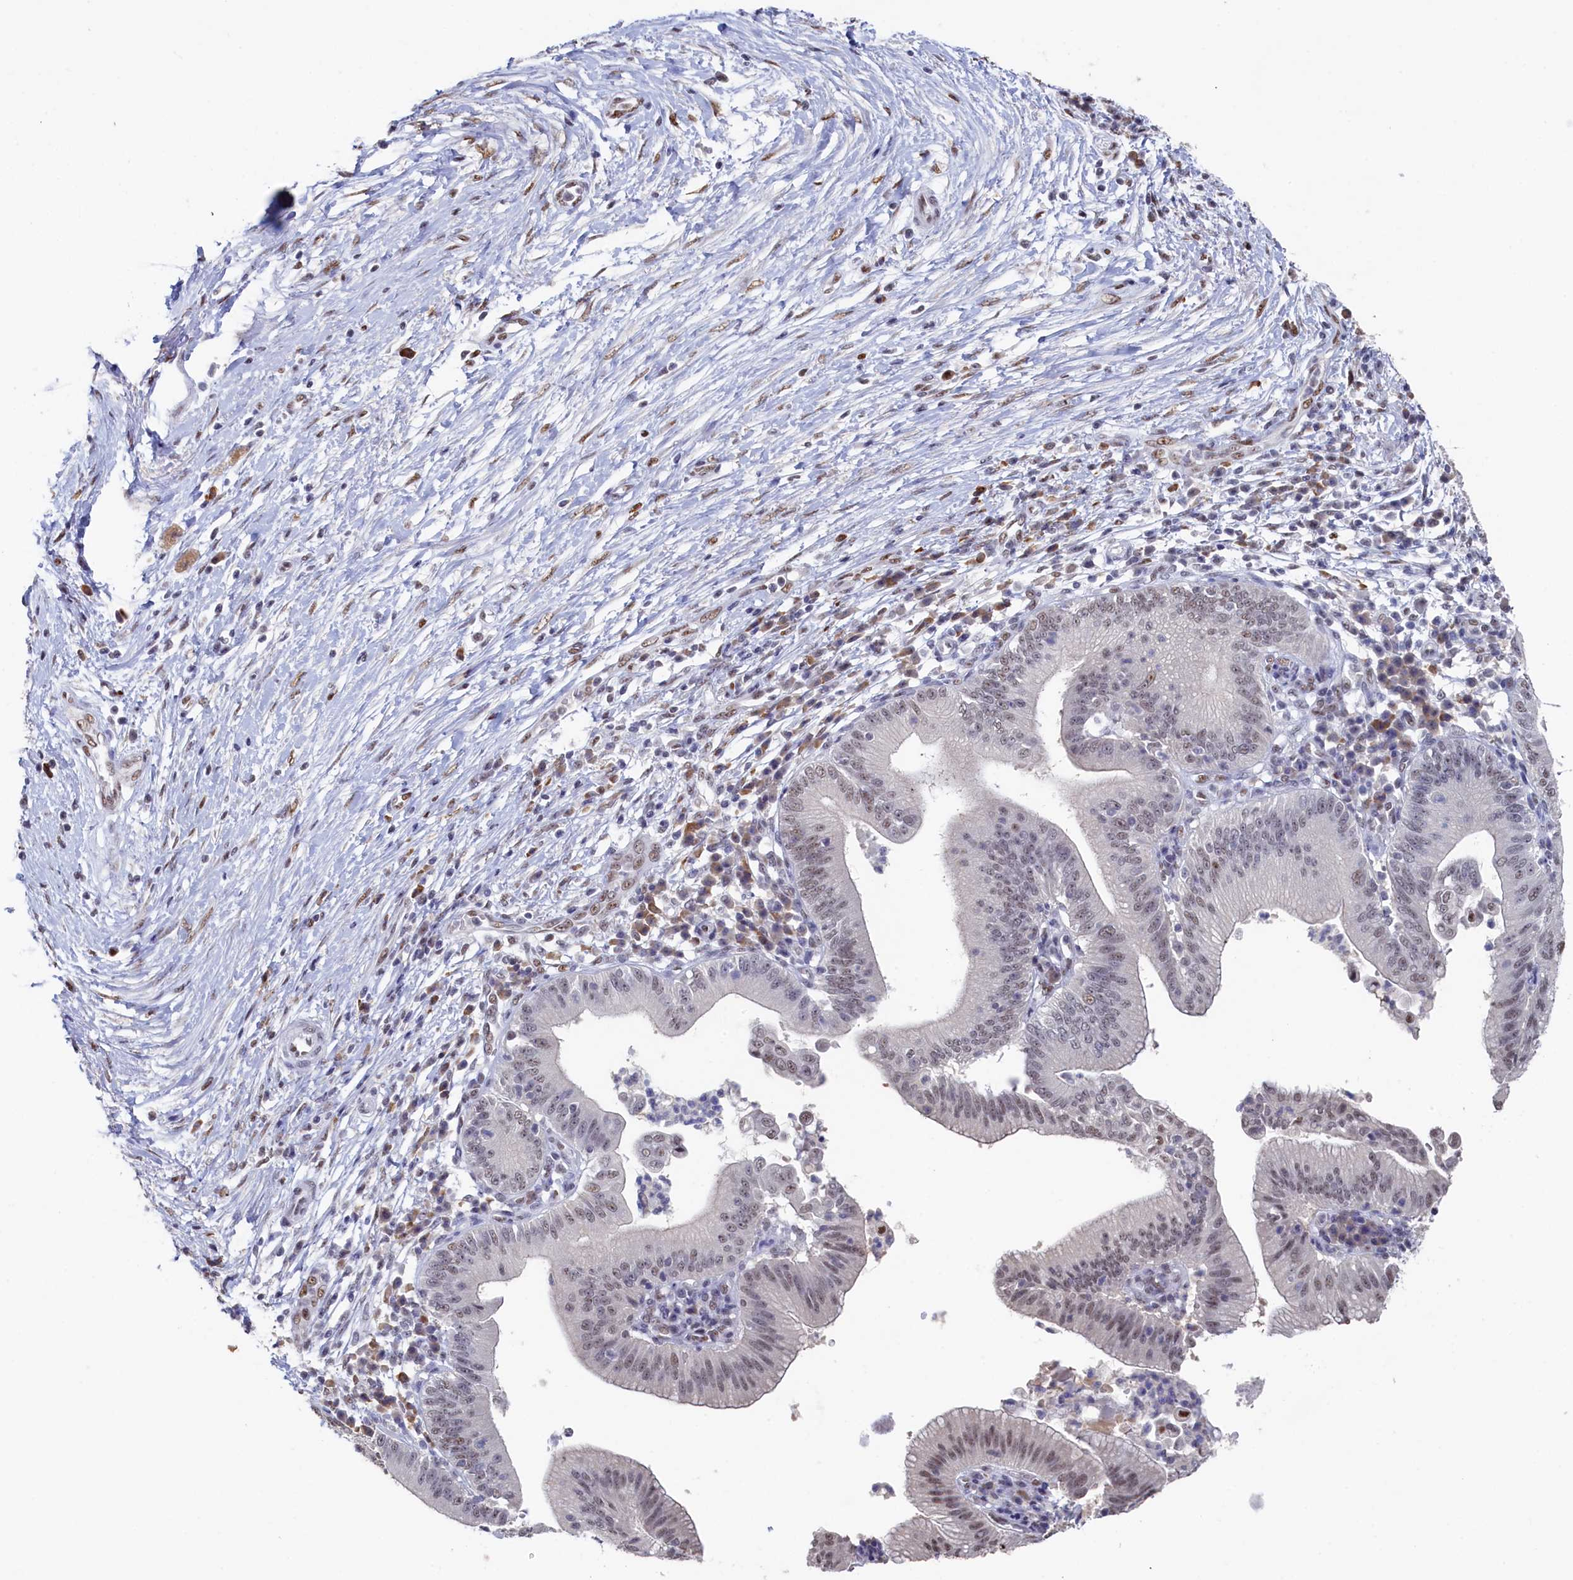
{"staining": {"intensity": "weak", "quantity": "<25%", "location": "nuclear"}, "tissue": "pancreatic cancer", "cell_type": "Tumor cells", "image_type": "cancer", "snomed": [{"axis": "morphology", "description": "Adenocarcinoma, NOS"}, {"axis": "topography", "description": "Pancreas"}], "caption": "Histopathology image shows no significant protein staining in tumor cells of pancreatic adenocarcinoma.", "gene": "MOSPD3", "patient": {"sex": "male", "age": 68}}